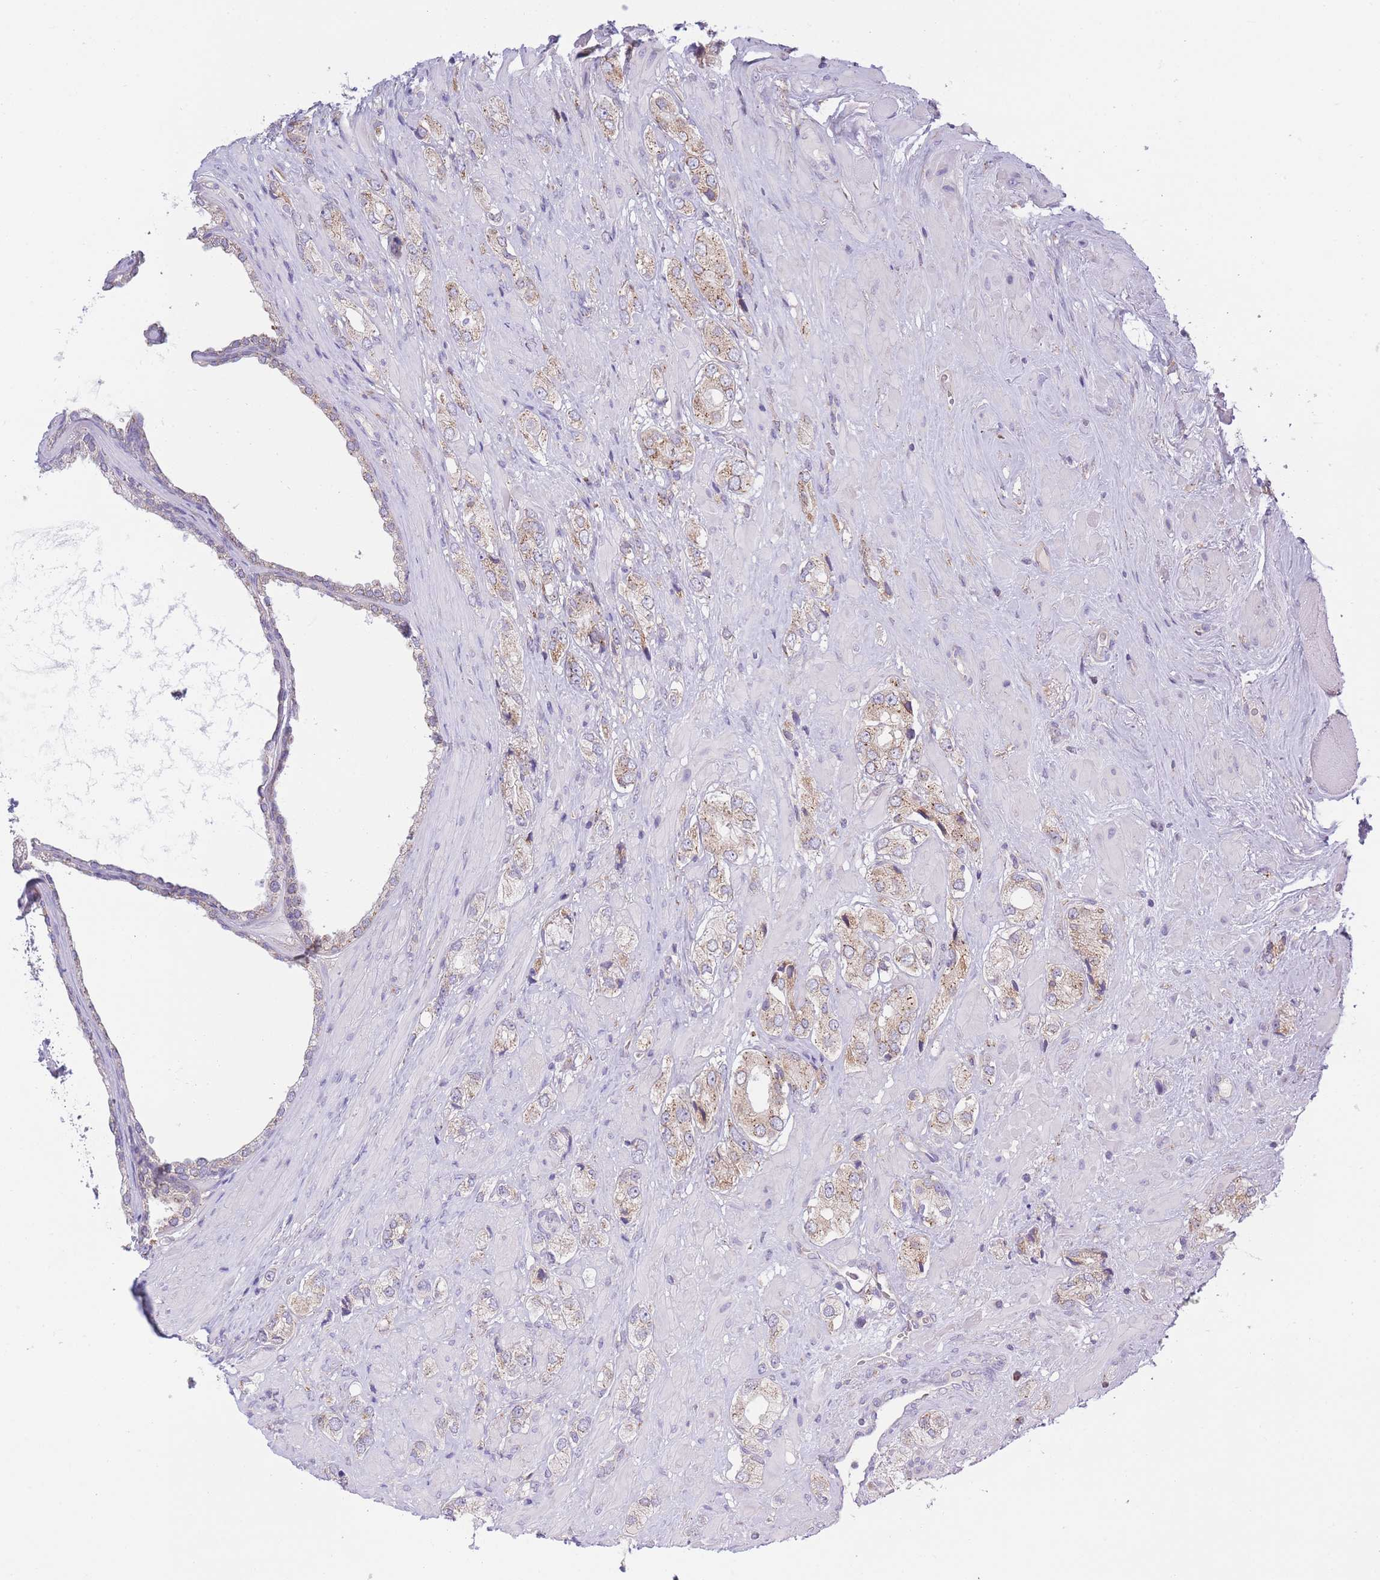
{"staining": {"intensity": "moderate", "quantity": "<25%", "location": "cytoplasmic/membranous"}, "tissue": "prostate cancer", "cell_type": "Tumor cells", "image_type": "cancer", "snomed": [{"axis": "morphology", "description": "Adenocarcinoma, High grade"}, {"axis": "topography", "description": "Prostate and seminal vesicle, NOS"}], "caption": "Prostate cancer (high-grade adenocarcinoma) stained with a protein marker shows moderate staining in tumor cells.", "gene": "COPG2", "patient": {"sex": "male", "age": 64}}